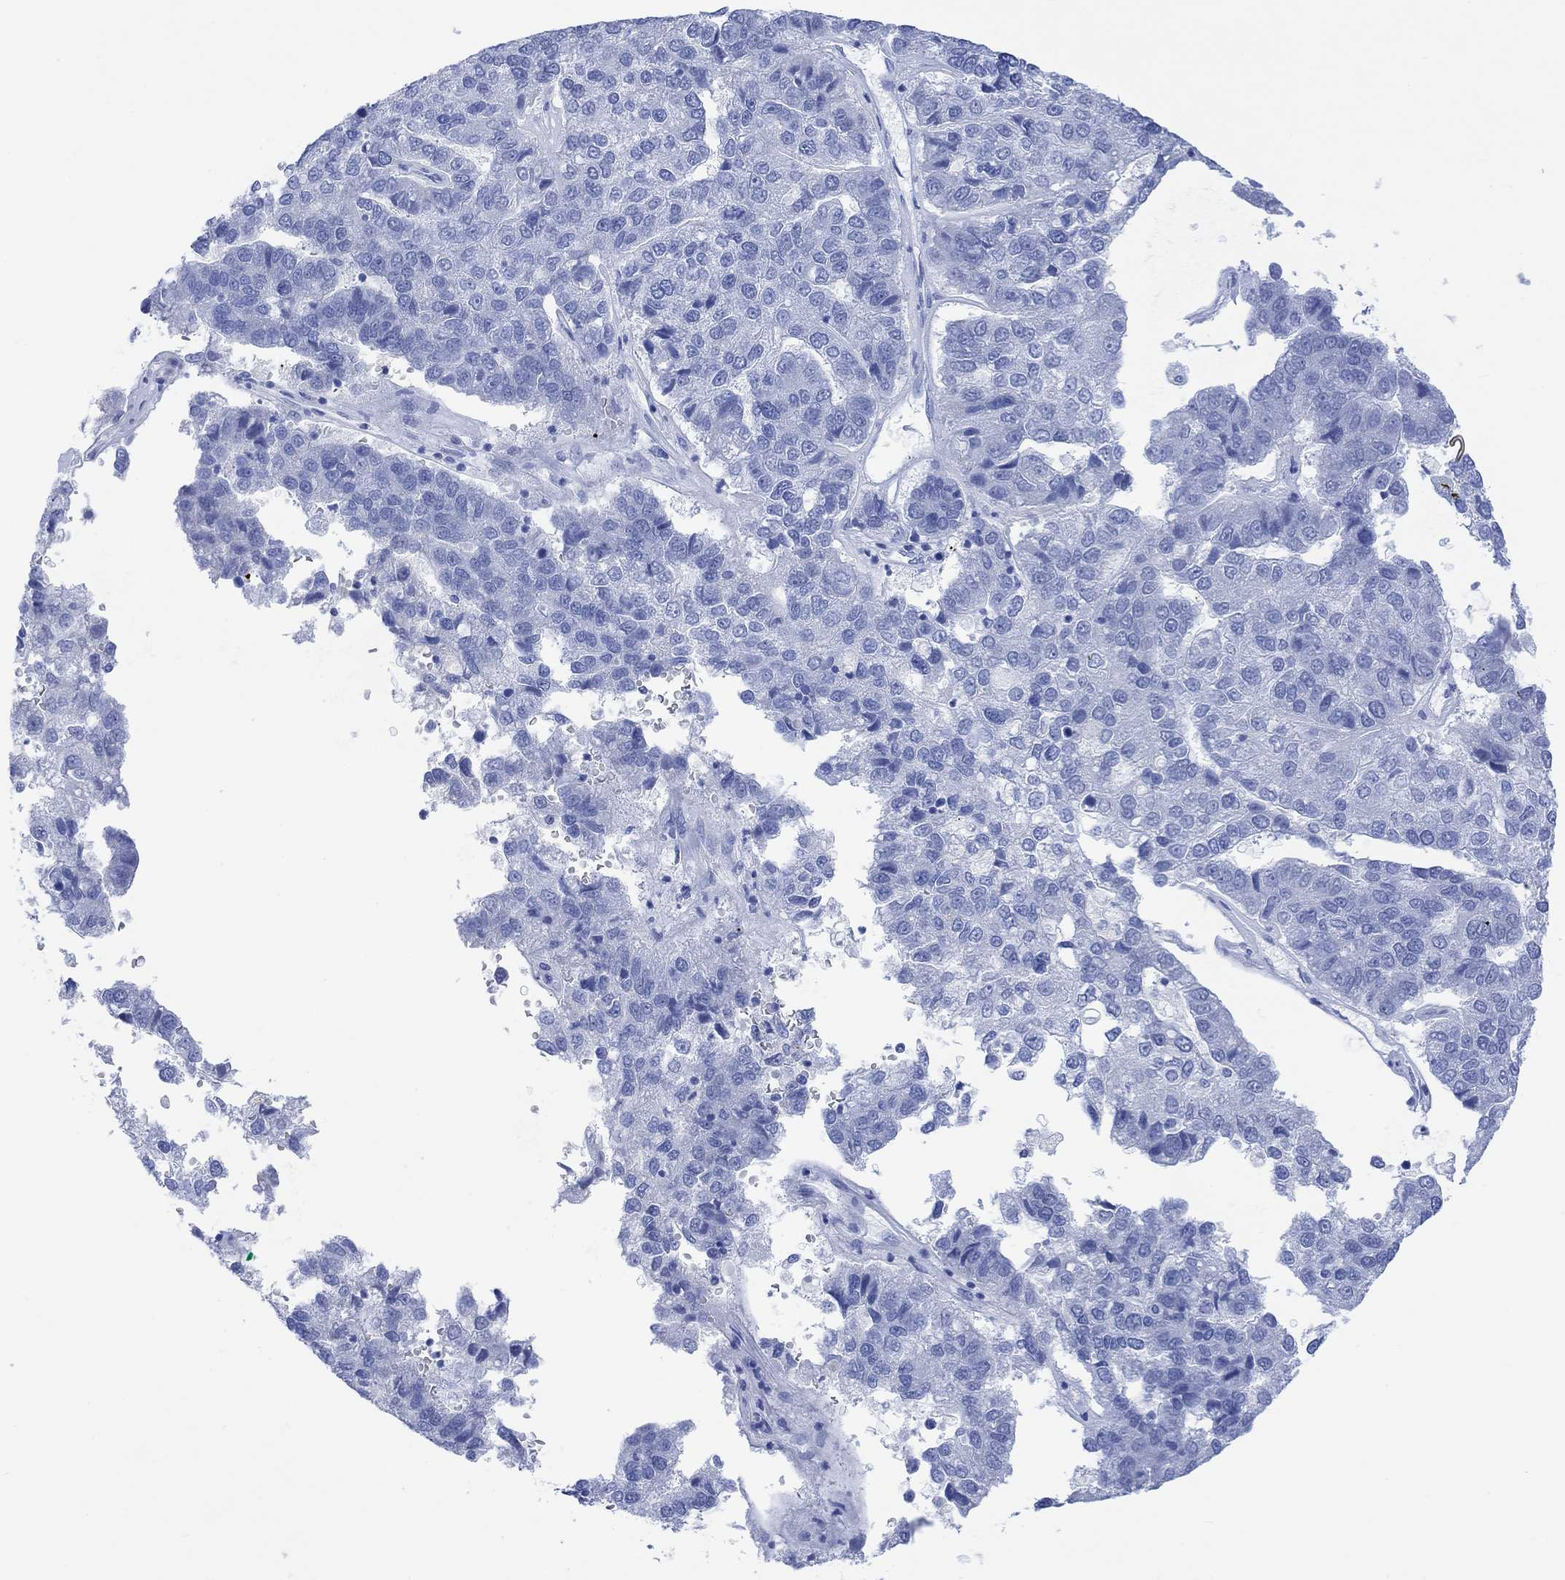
{"staining": {"intensity": "negative", "quantity": "none", "location": "none"}, "tissue": "pancreatic cancer", "cell_type": "Tumor cells", "image_type": "cancer", "snomed": [{"axis": "morphology", "description": "Adenocarcinoma, NOS"}, {"axis": "topography", "description": "Pancreas"}], "caption": "Immunohistochemical staining of human pancreatic cancer (adenocarcinoma) shows no significant expression in tumor cells.", "gene": "CALCA", "patient": {"sex": "female", "age": 61}}